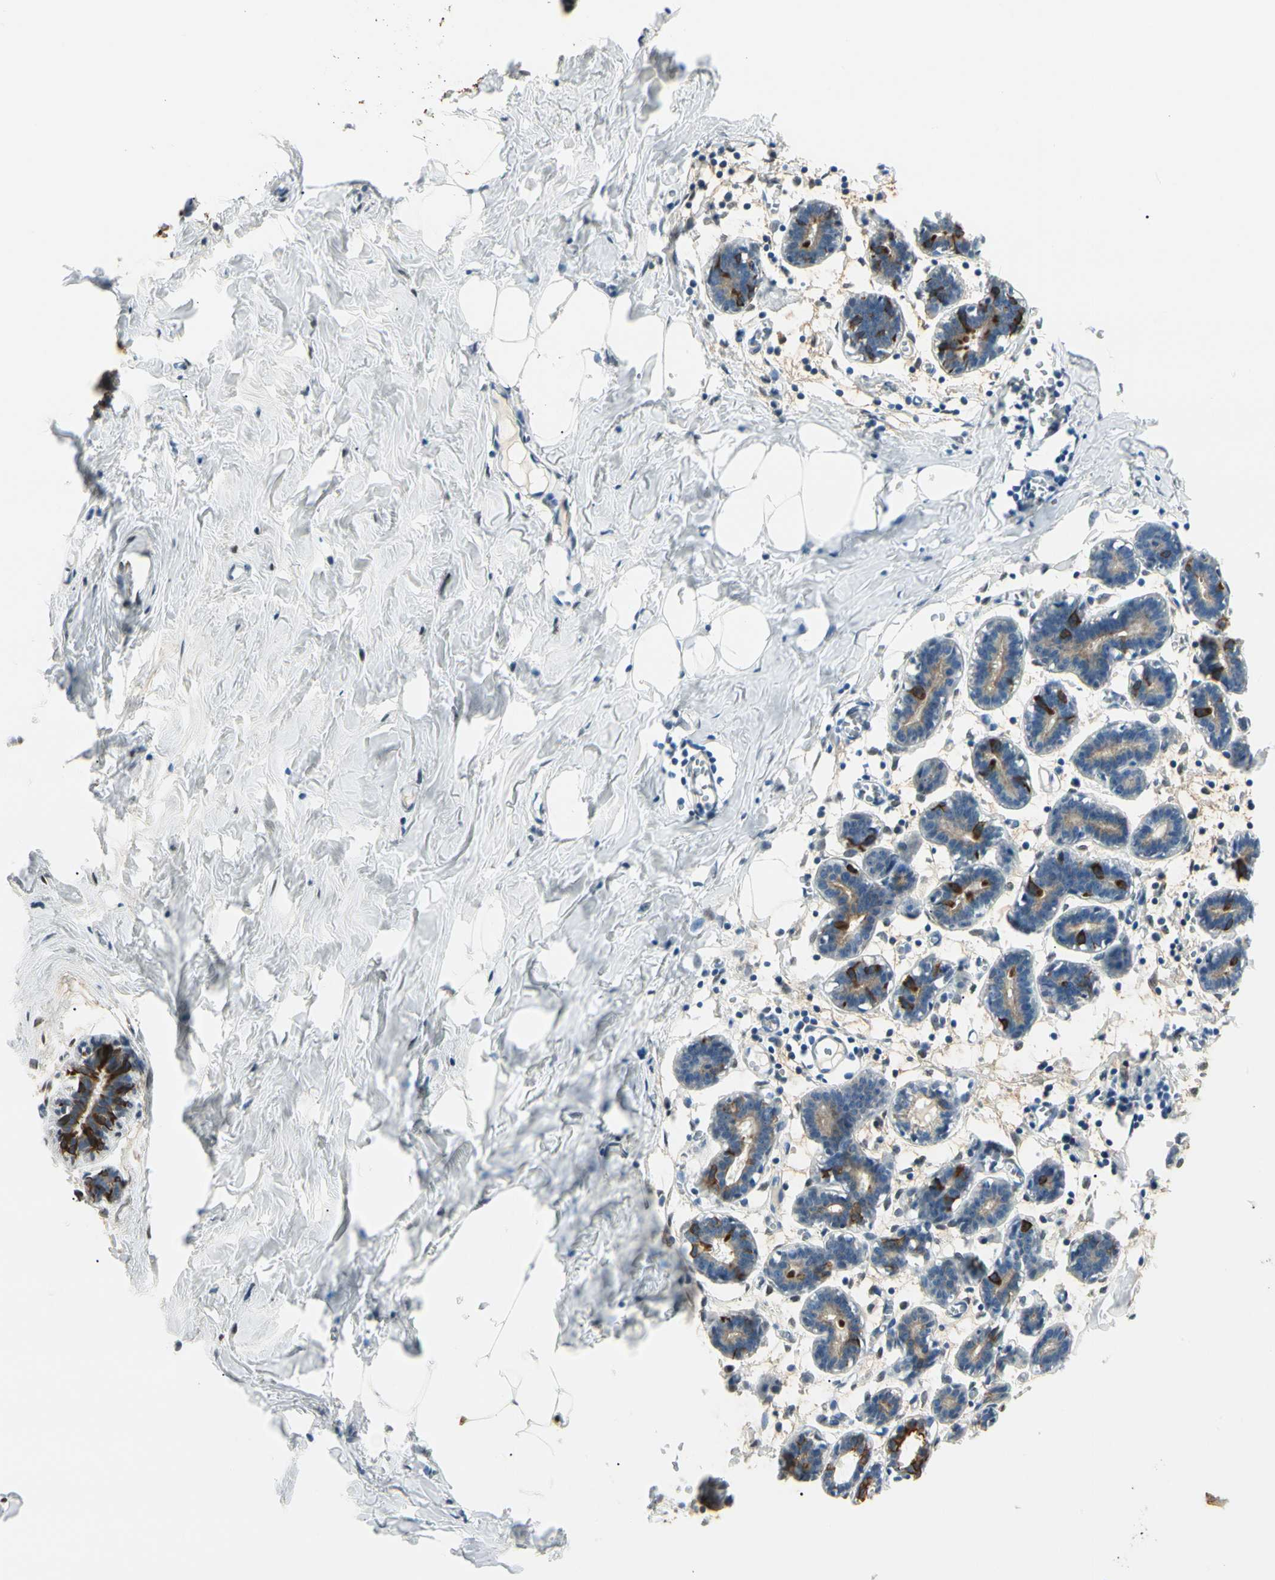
{"staining": {"intensity": "negative", "quantity": ">75%", "location": "none"}, "tissue": "breast", "cell_type": "Adipocytes", "image_type": "normal", "snomed": [{"axis": "morphology", "description": "Normal tissue, NOS"}, {"axis": "topography", "description": "Breast"}], "caption": "The photomicrograph demonstrates no staining of adipocytes in normal breast.", "gene": "ATXN1", "patient": {"sex": "female", "age": 27}}